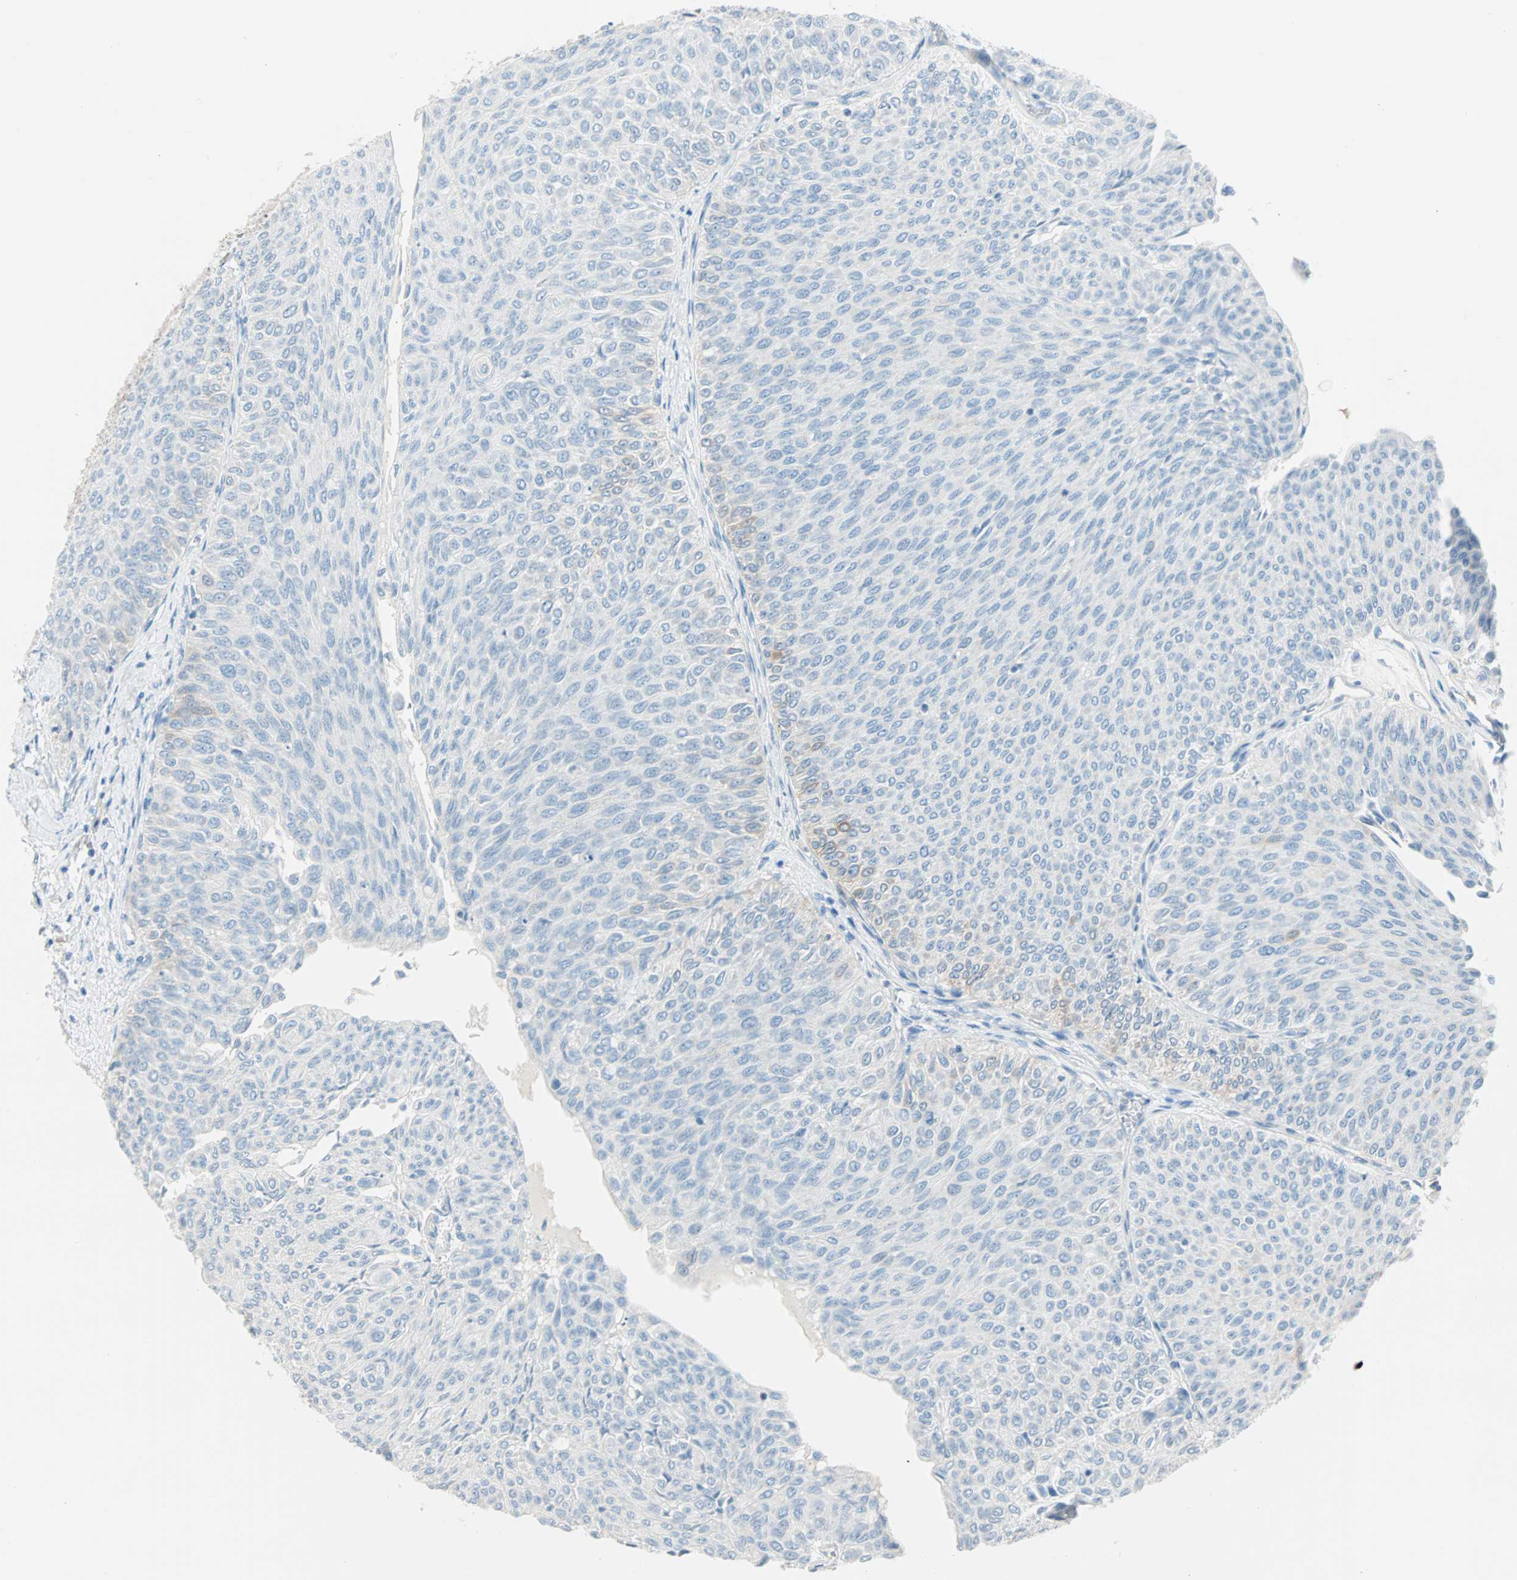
{"staining": {"intensity": "negative", "quantity": "none", "location": "none"}, "tissue": "urothelial cancer", "cell_type": "Tumor cells", "image_type": "cancer", "snomed": [{"axis": "morphology", "description": "Urothelial carcinoma, Low grade"}, {"axis": "topography", "description": "Urinary bladder"}], "caption": "Immunohistochemistry (IHC) of urothelial cancer displays no positivity in tumor cells.", "gene": "ATF6", "patient": {"sex": "male", "age": 78}}